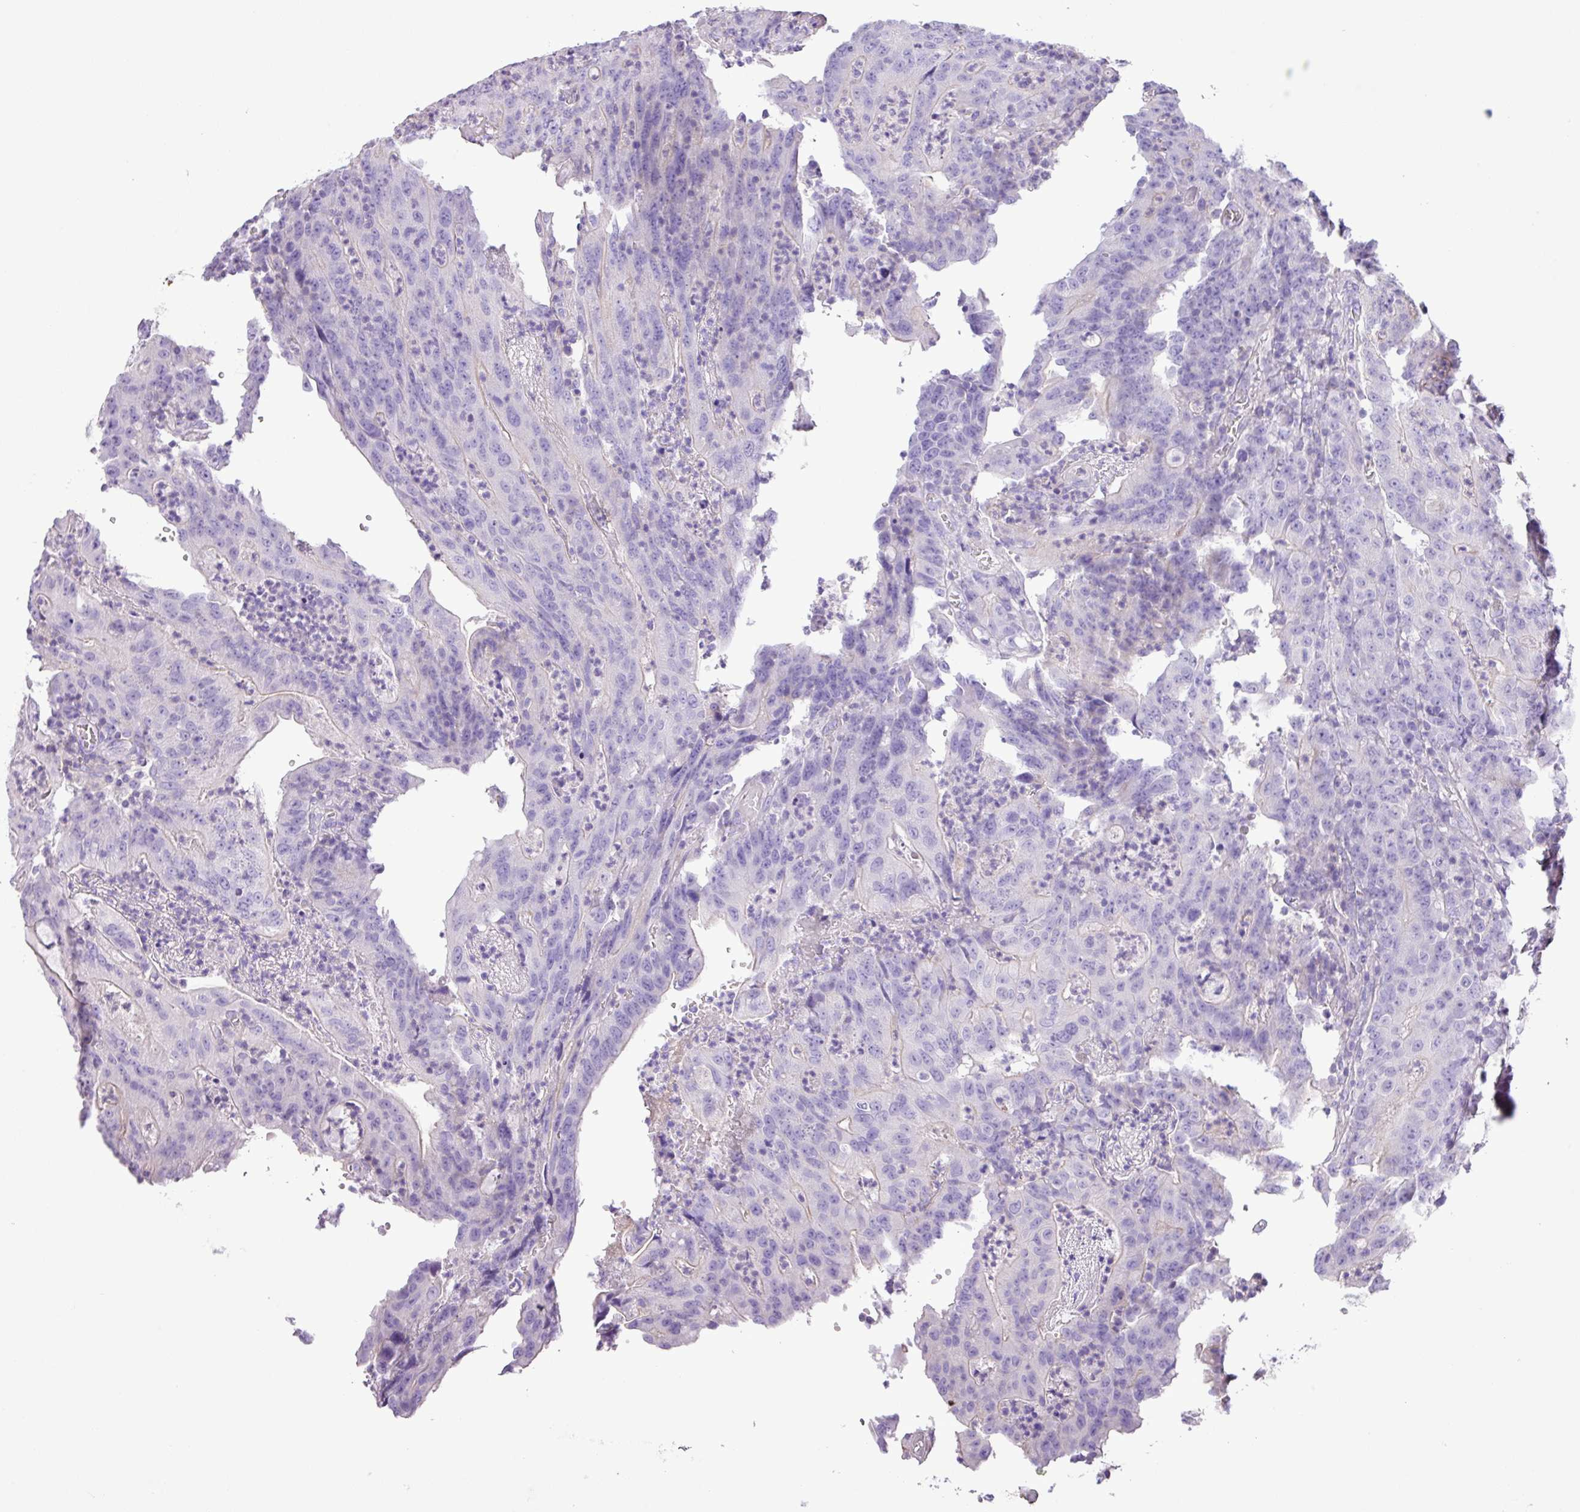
{"staining": {"intensity": "negative", "quantity": "none", "location": "none"}, "tissue": "colorectal cancer", "cell_type": "Tumor cells", "image_type": "cancer", "snomed": [{"axis": "morphology", "description": "Adenocarcinoma, NOS"}, {"axis": "topography", "description": "Colon"}], "caption": "Tumor cells show no significant staining in colorectal adenocarcinoma. (Brightfield microscopy of DAB (3,3'-diaminobenzidine) IHC at high magnification).", "gene": "ZNF334", "patient": {"sex": "male", "age": 83}}